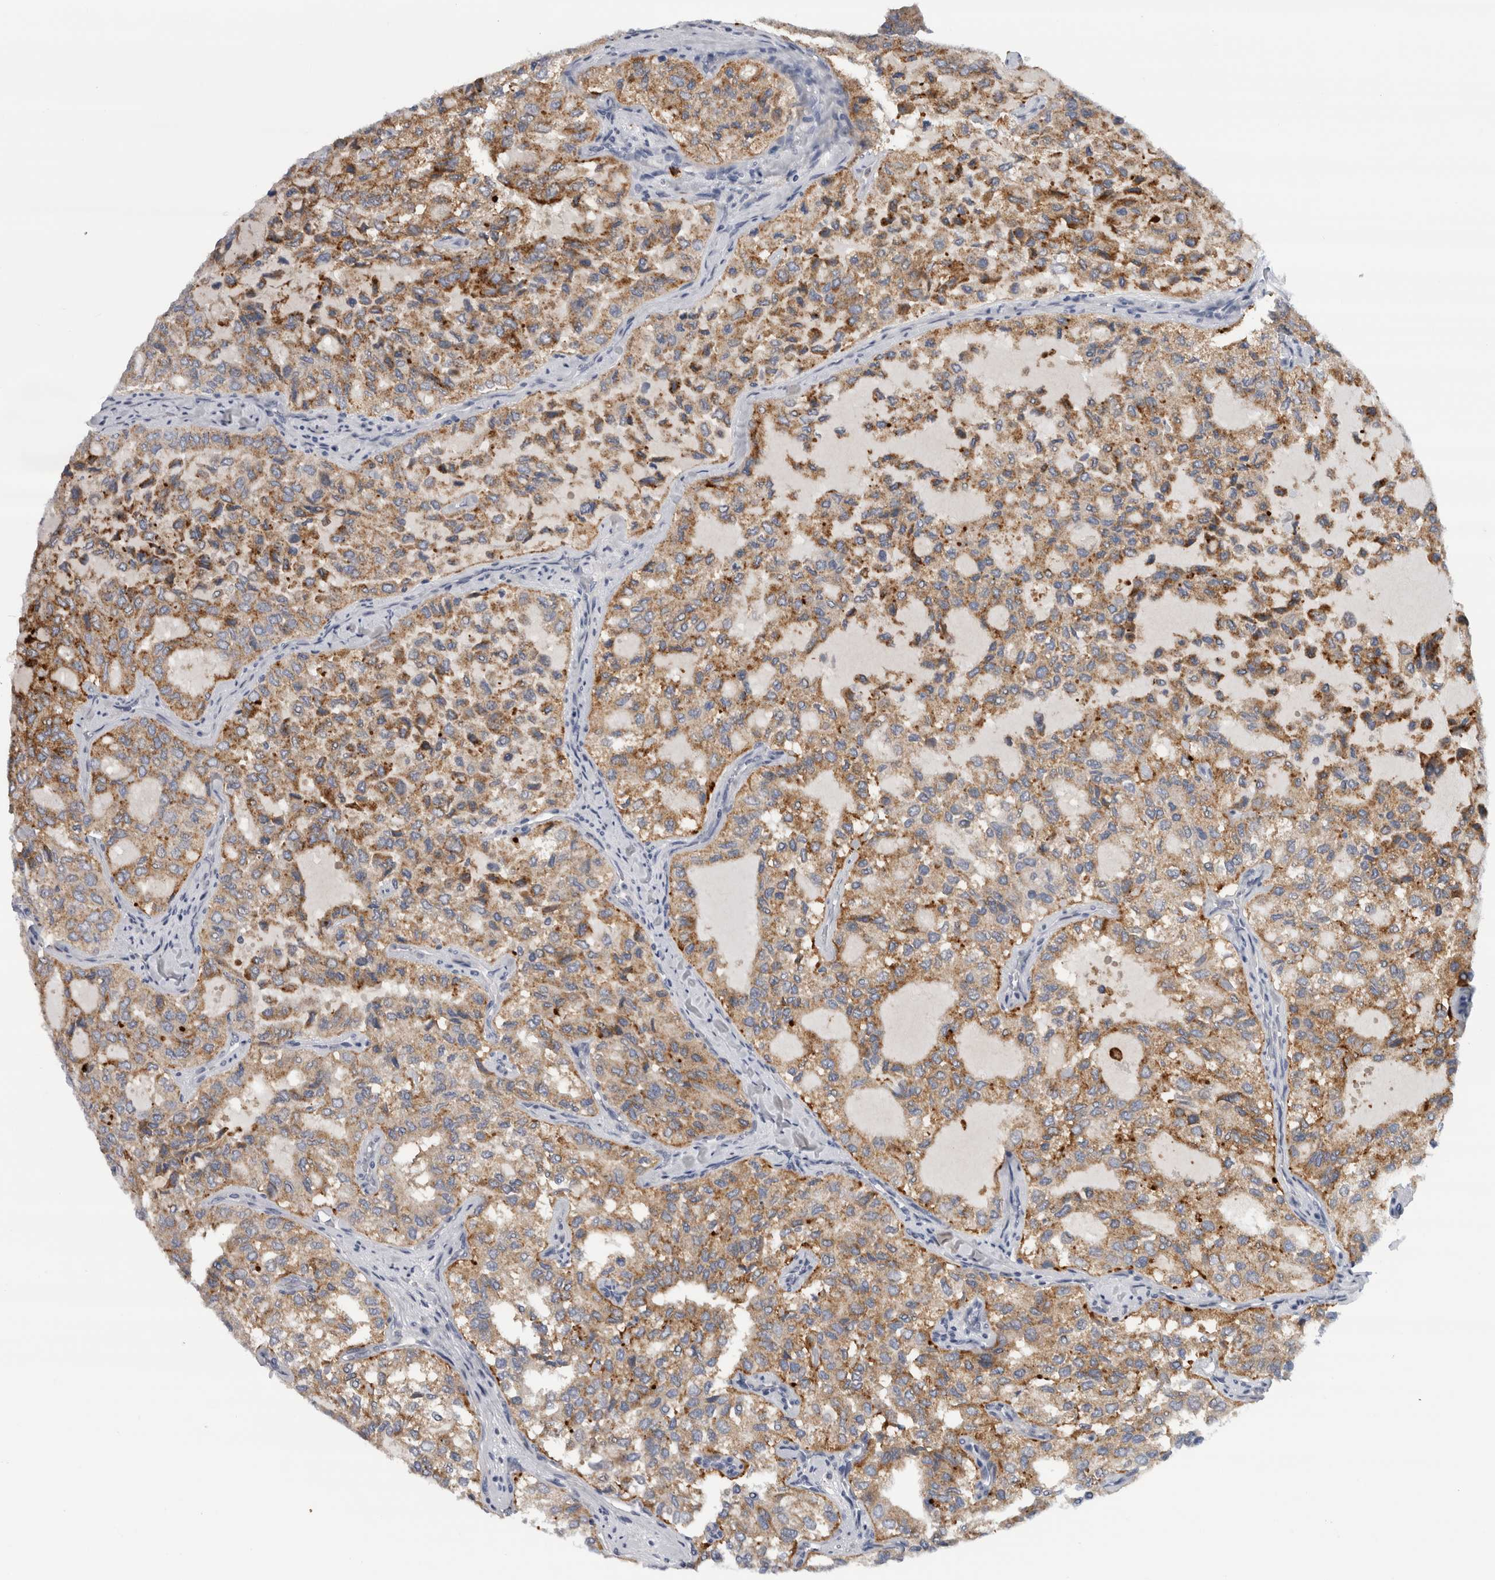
{"staining": {"intensity": "moderate", "quantity": ">75%", "location": "cytoplasmic/membranous"}, "tissue": "thyroid cancer", "cell_type": "Tumor cells", "image_type": "cancer", "snomed": [{"axis": "morphology", "description": "Follicular adenoma carcinoma, NOS"}, {"axis": "topography", "description": "Thyroid gland"}], "caption": "About >75% of tumor cells in human thyroid follicular adenoma carcinoma demonstrate moderate cytoplasmic/membranous protein expression as visualized by brown immunohistochemical staining.", "gene": "CD63", "patient": {"sex": "male", "age": 75}}